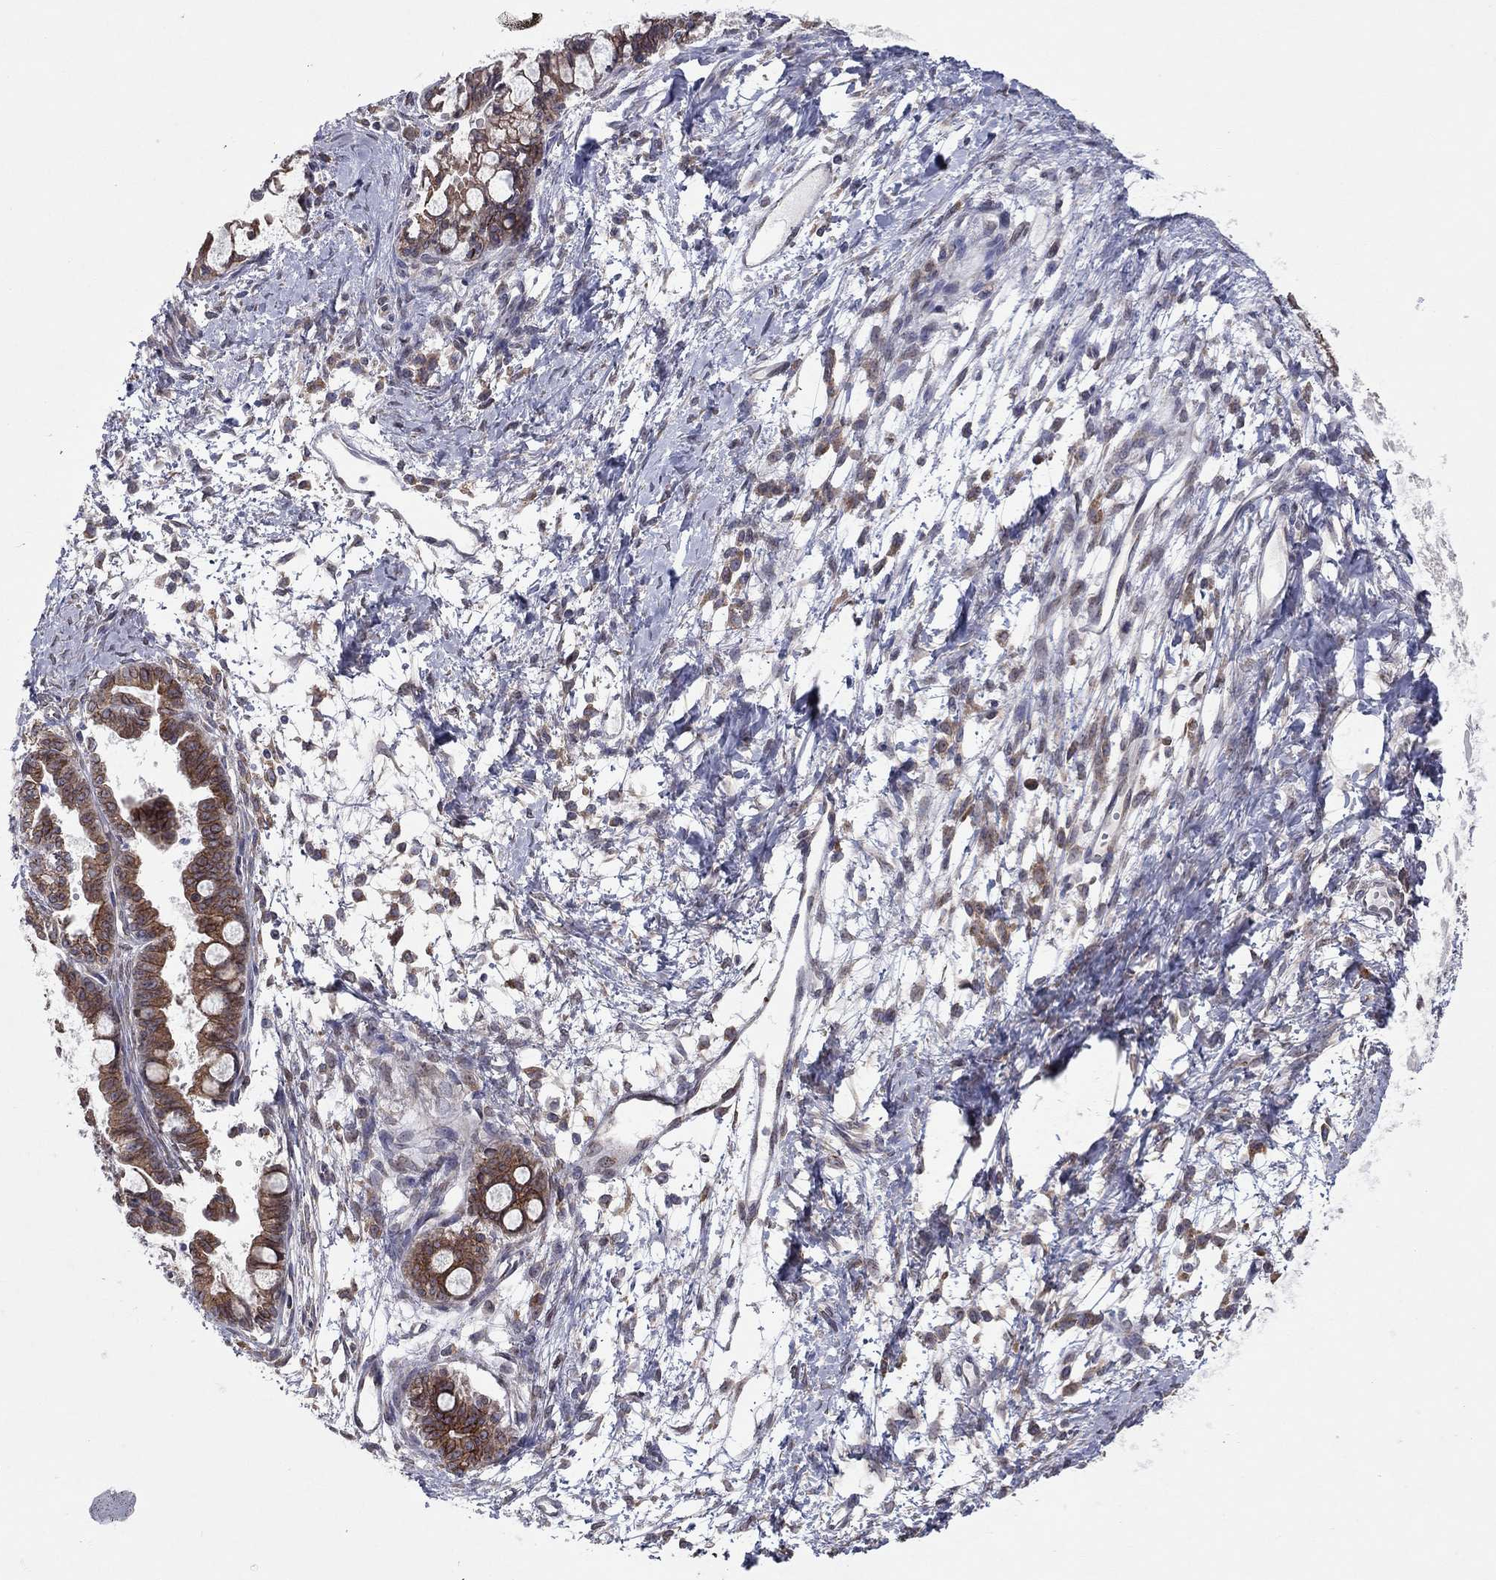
{"staining": {"intensity": "moderate", "quantity": ">75%", "location": "cytoplasmic/membranous"}, "tissue": "ovarian cancer", "cell_type": "Tumor cells", "image_type": "cancer", "snomed": [{"axis": "morphology", "description": "Cystadenocarcinoma, mucinous, NOS"}, {"axis": "topography", "description": "Ovary"}], "caption": "This is a micrograph of immunohistochemistry staining of ovarian cancer, which shows moderate expression in the cytoplasmic/membranous of tumor cells.", "gene": "YIF1A", "patient": {"sex": "female", "age": 63}}